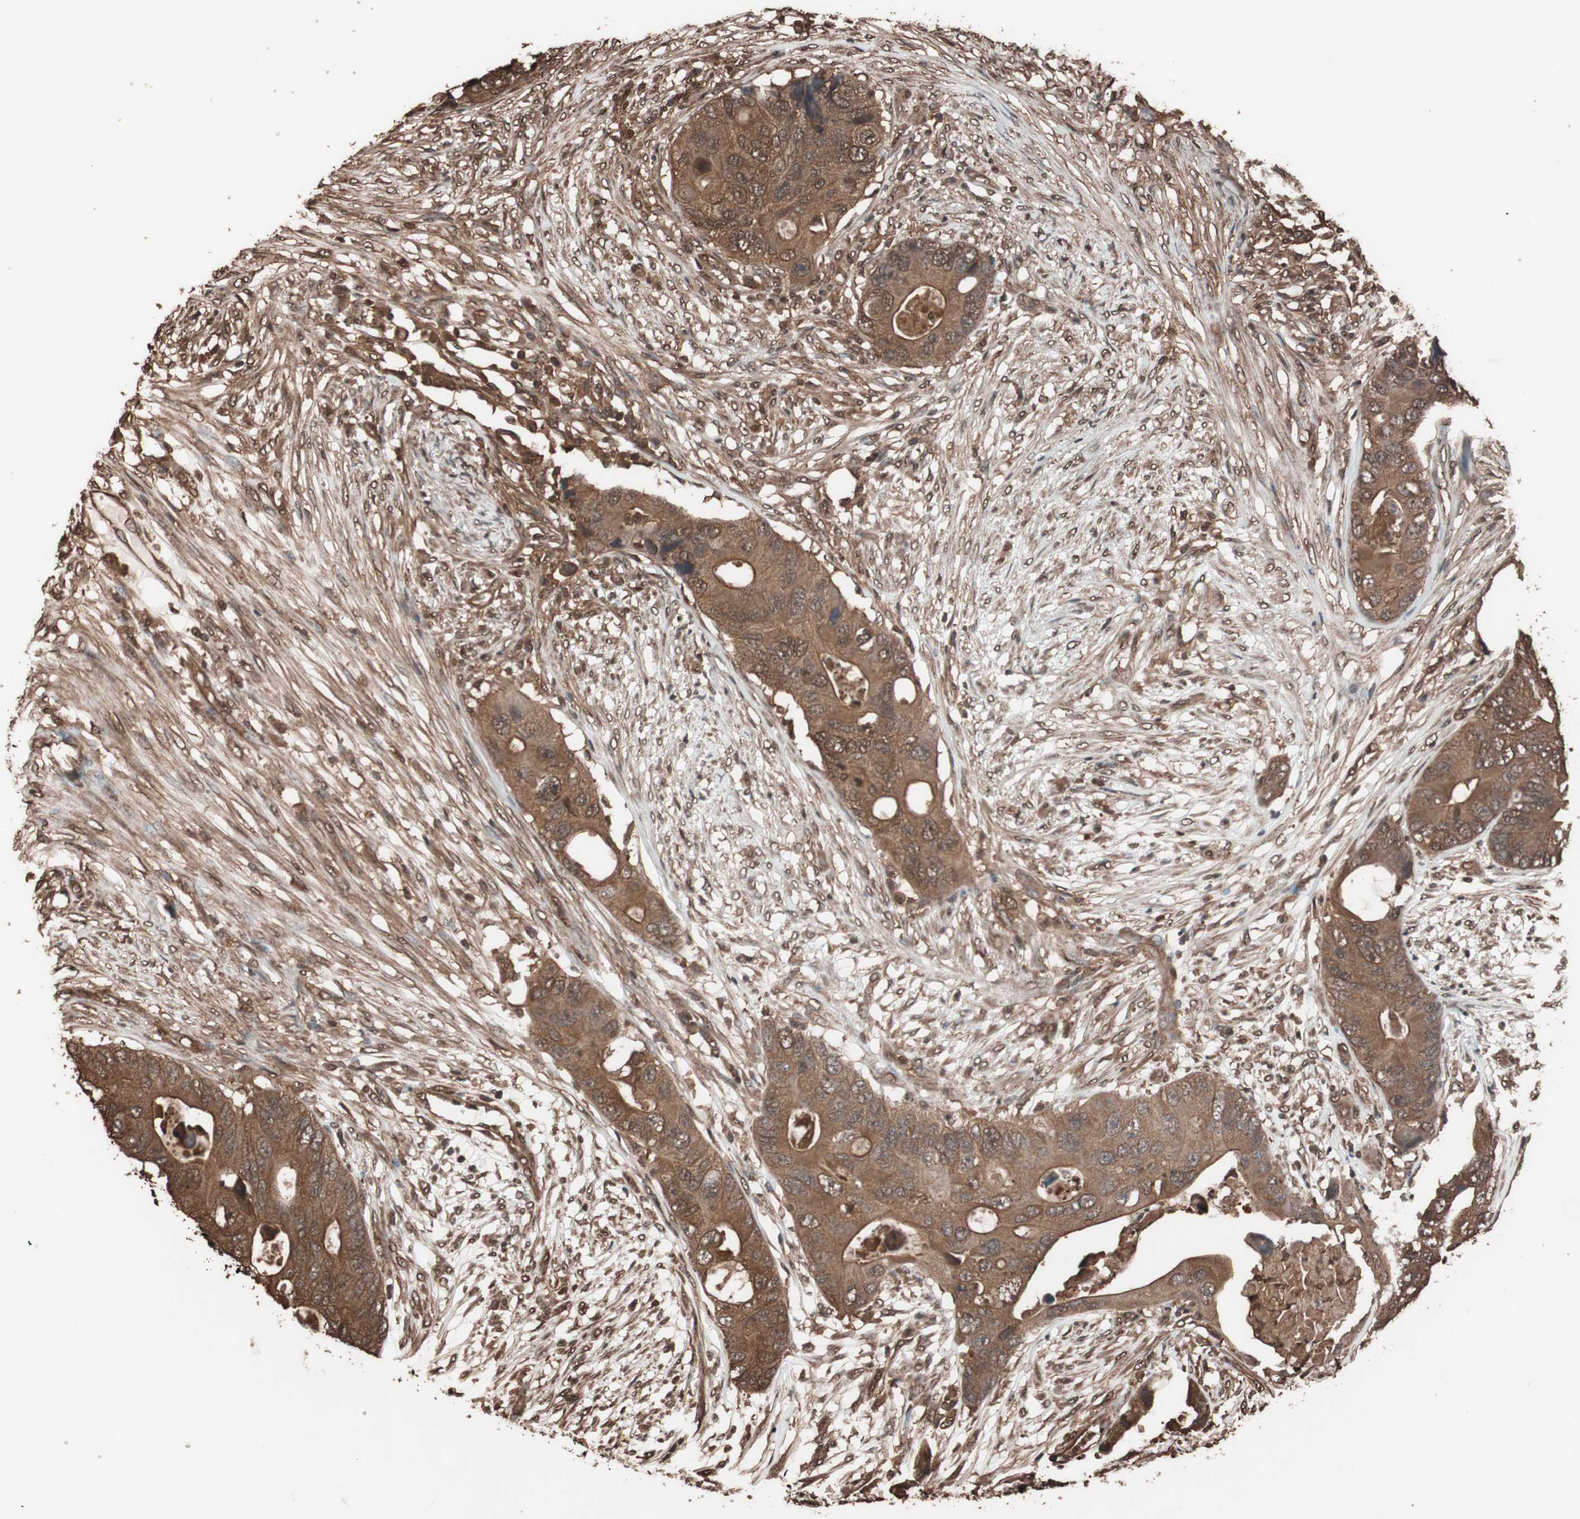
{"staining": {"intensity": "strong", "quantity": ">75%", "location": "cytoplasmic/membranous"}, "tissue": "colorectal cancer", "cell_type": "Tumor cells", "image_type": "cancer", "snomed": [{"axis": "morphology", "description": "Adenocarcinoma, NOS"}, {"axis": "topography", "description": "Colon"}], "caption": "About >75% of tumor cells in adenocarcinoma (colorectal) exhibit strong cytoplasmic/membranous protein expression as visualized by brown immunohistochemical staining.", "gene": "CALM2", "patient": {"sex": "male", "age": 71}}